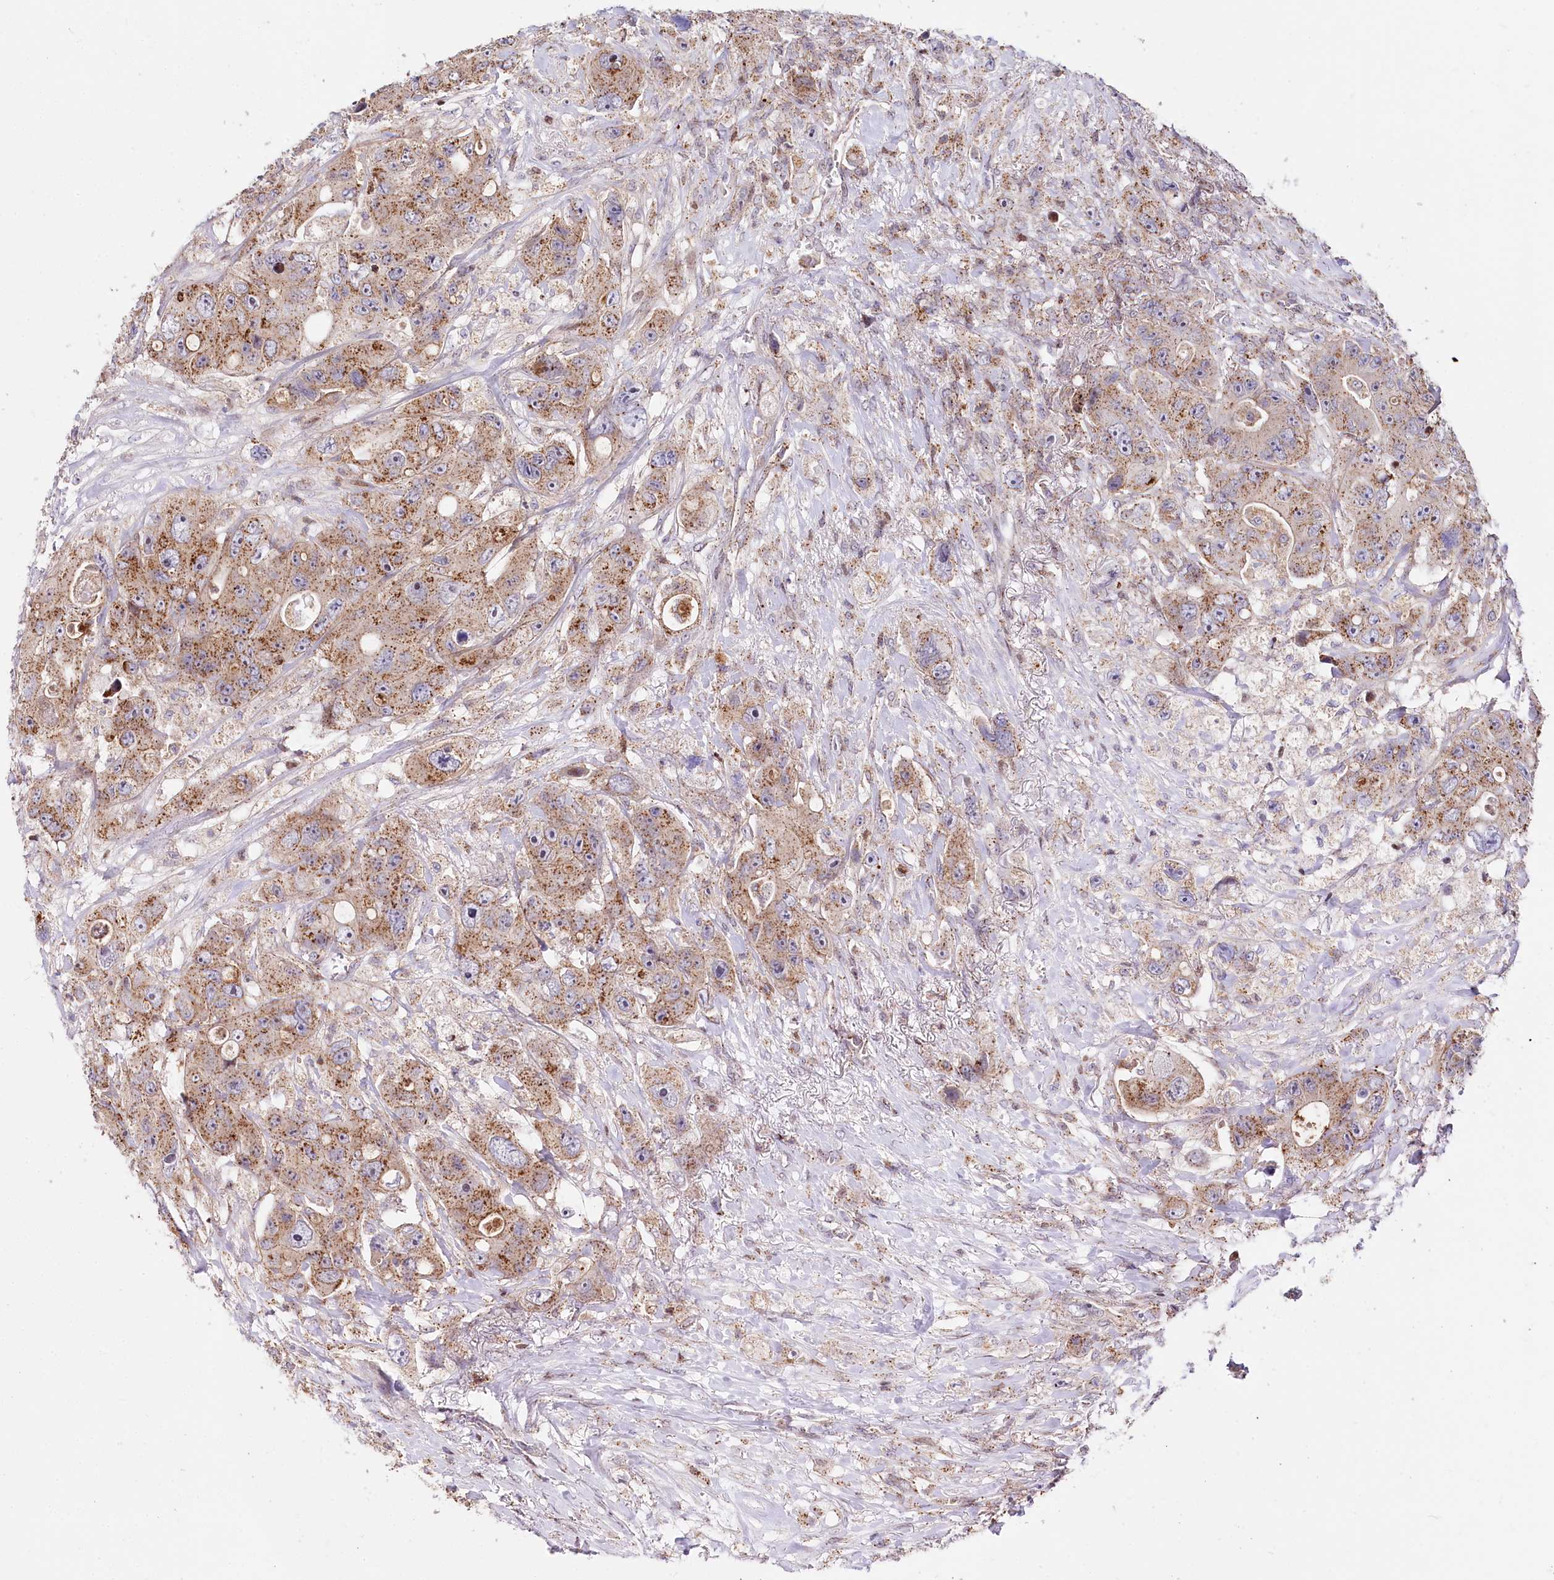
{"staining": {"intensity": "moderate", "quantity": ">75%", "location": "cytoplasmic/membranous"}, "tissue": "colorectal cancer", "cell_type": "Tumor cells", "image_type": "cancer", "snomed": [{"axis": "morphology", "description": "Adenocarcinoma, NOS"}, {"axis": "topography", "description": "Colon"}], "caption": "A medium amount of moderate cytoplasmic/membranous positivity is present in approximately >75% of tumor cells in colorectal cancer (adenocarcinoma) tissue.", "gene": "ZFYVE27", "patient": {"sex": "female", "age": 46}}